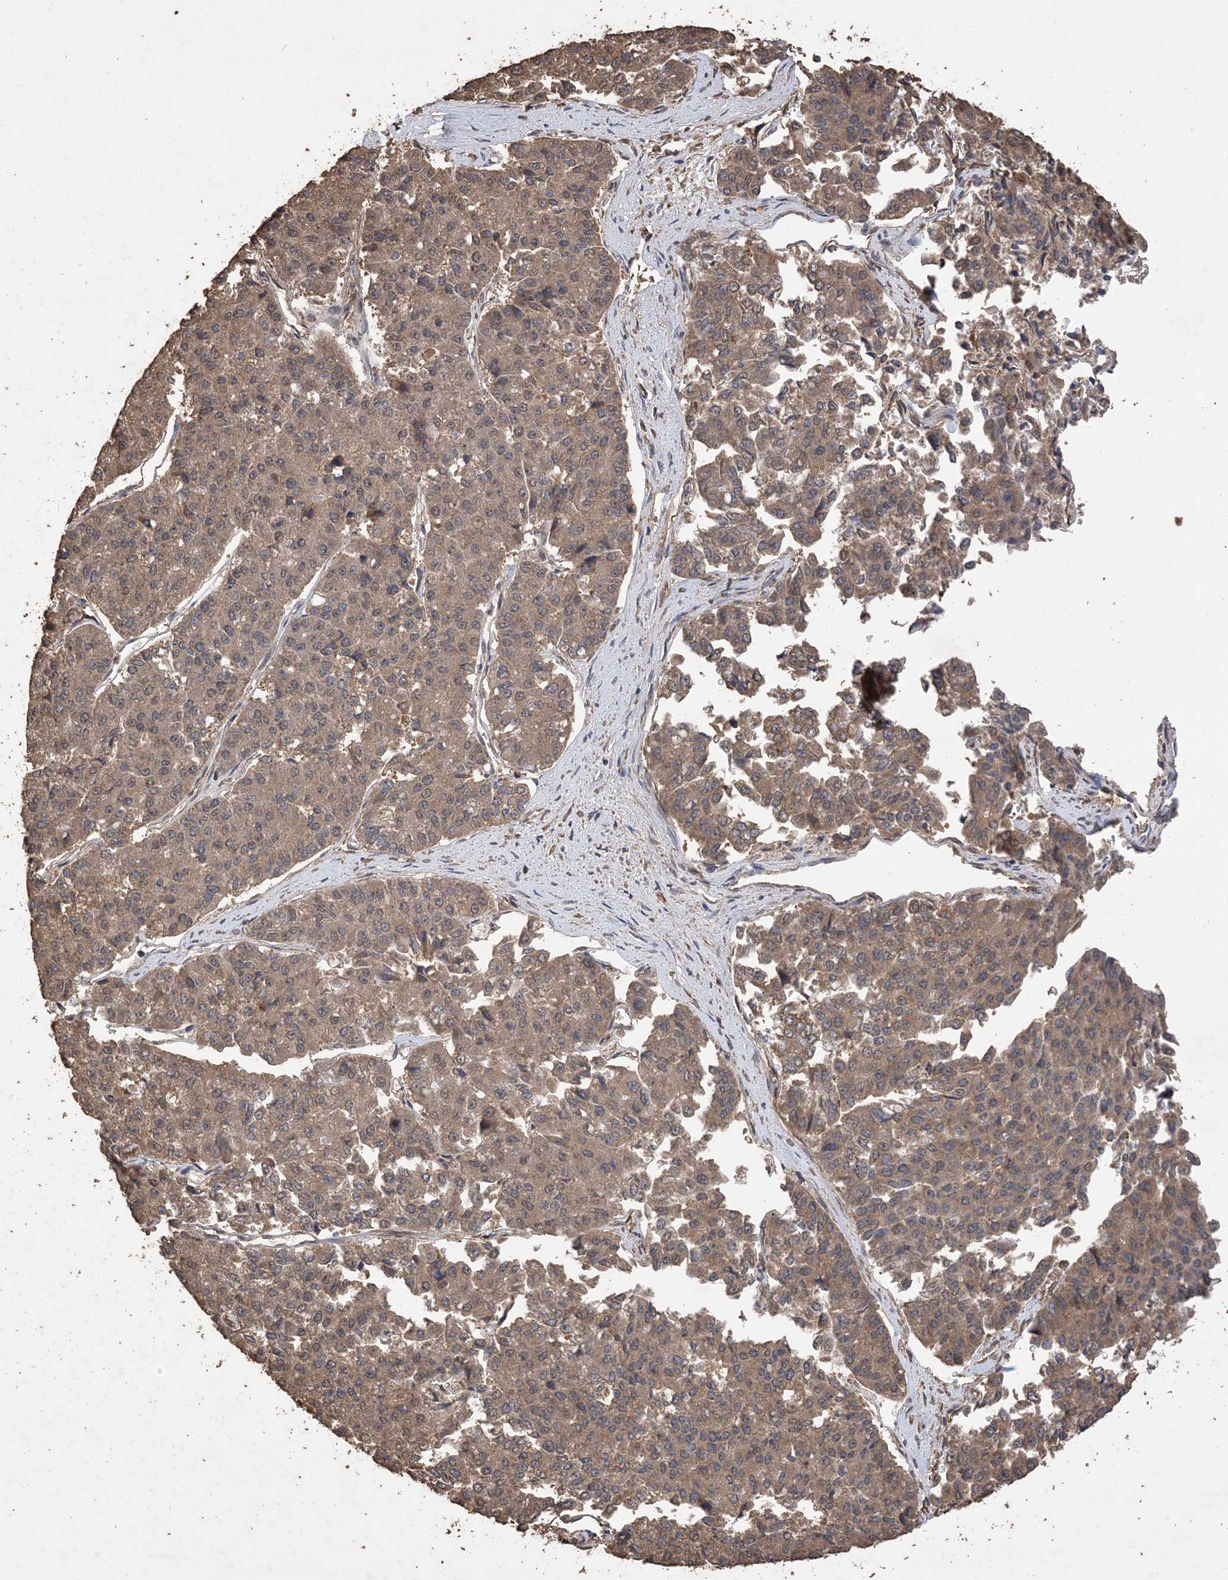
{"staining": {"intensity": "weak", "quantity": ">75%", "location": "cytoplasmic/membranous"}, "tissue": "pancreatic cancer", "cell_type": "Tumor cells", "image_type": "cancer", "snomed": [{"axis": "morphology", "description": "Adenocarcinoma, NOS"}, {"axis": "topography", "description": "Pancreas"}], "caption": "Adenocarcinoma (pancreatic) tissue reveals weak cytoplasmic/membranous staining in approximately >75% of tumor cells The protein of interest is shown in brown color, while the nuclei are stained blue.", "gene": "ZKSCAN5", "patient": {"sex": "male", "age": 50}}